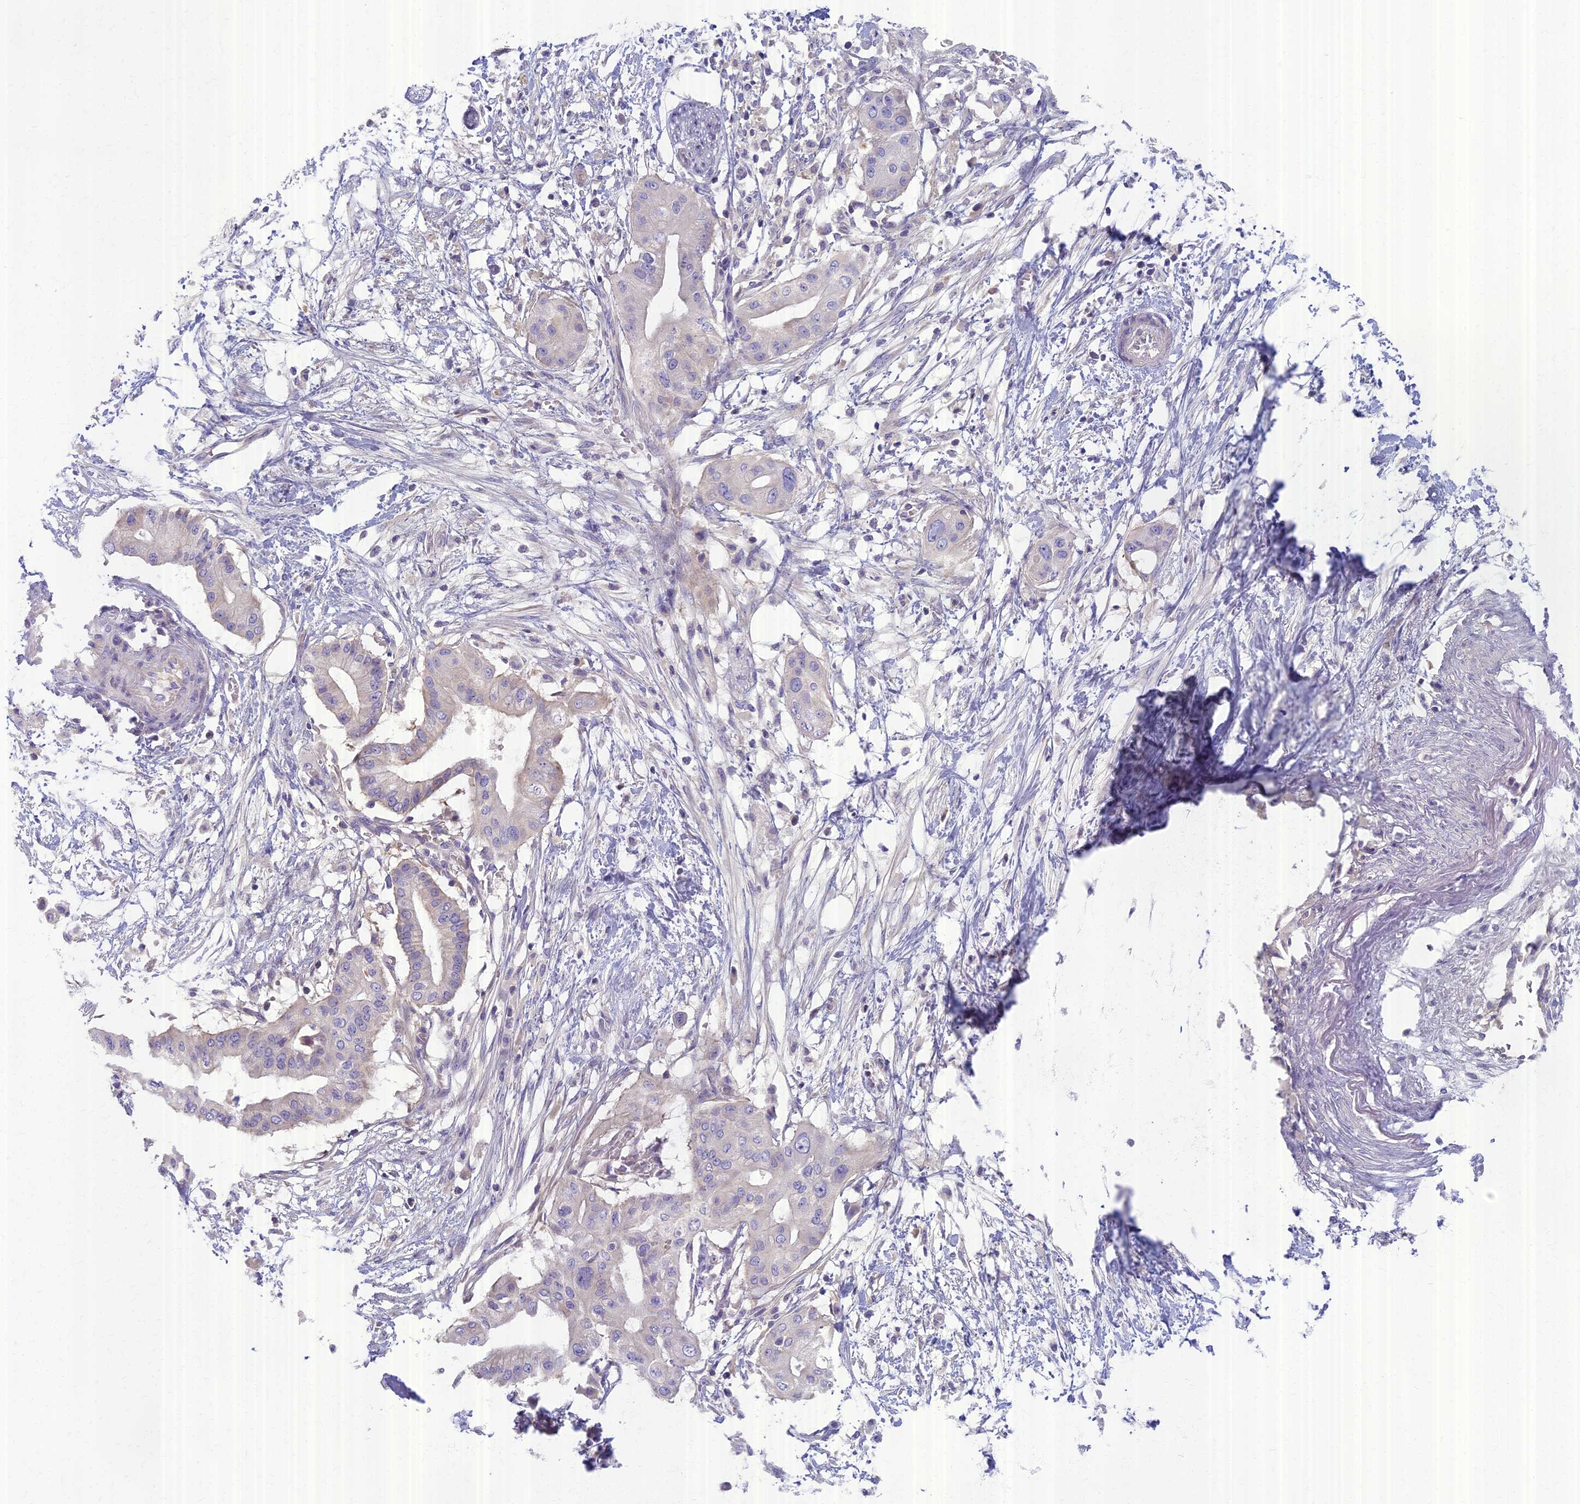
{"staining": {"intensity": "weak", "quantity": "<25%", "location": "cytoplasmic/membranous"}, "tissue": "pancreatic cancer", "cell_type": "Tumor cells", "image_type": "cancer", "snomed": [{"axis": "morphology", "description": "Adenocarcinoma, NOS"}, {"axis": "topography", "description": "Pancreas"}], "caption": "DAB (3,3'-diaminobenzidine) immunohistochemical staining of pancreatic cancer displays no significant positivity in tumor cells. The staining is performed using DAB (3,3'-diaminobenzidine) brown chromogen with nuclei counter-stained in using hematoxylin.", "gene": "AP4E1", "patient": {"sex": "male", "age": 68}}